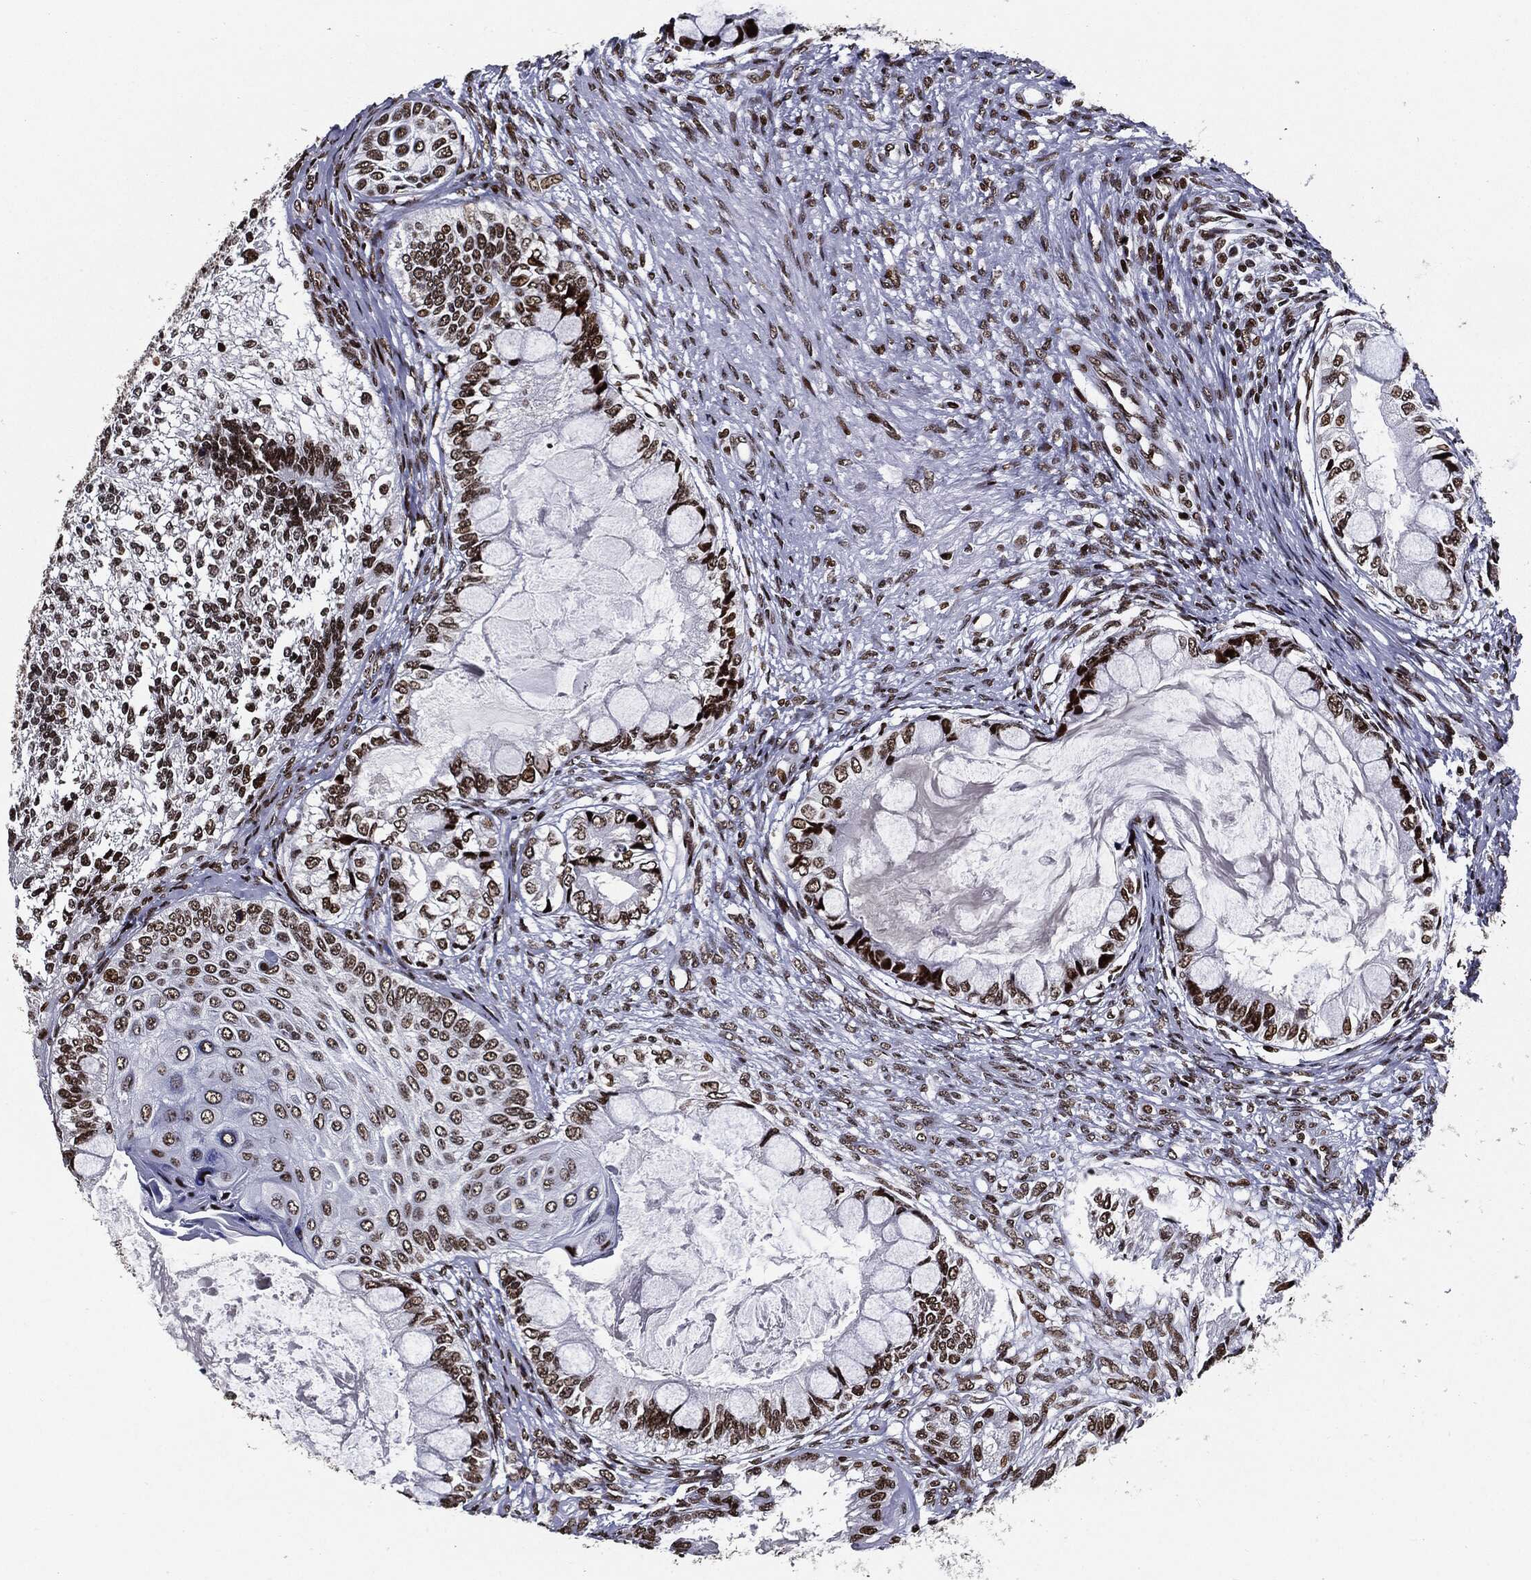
{"staining": {"intensity": "strong", "quantity": ">75%", "location": "nuclear"}, "tissue": "testis cancer", "cell_type": "Tumor cells", "image_type": "cancer", "snomed": [{"axis": "morphology", "description": "Seminoma, NOS"}, {"axis": "morphology", "description": "Carcinoma, Embryonal, NOS"}, {"axis": "topography", "description": "Testis"}], "caption": "Immunohistochemical staining of testis cancer shows high levels of strong nuclear expression in about >75% of tumor cells. Ihc stains the protein of interest in brown and the nuclei are stained blue.", "gene": "ZFP91", "patient": {"sex": "male", "age": 41}}